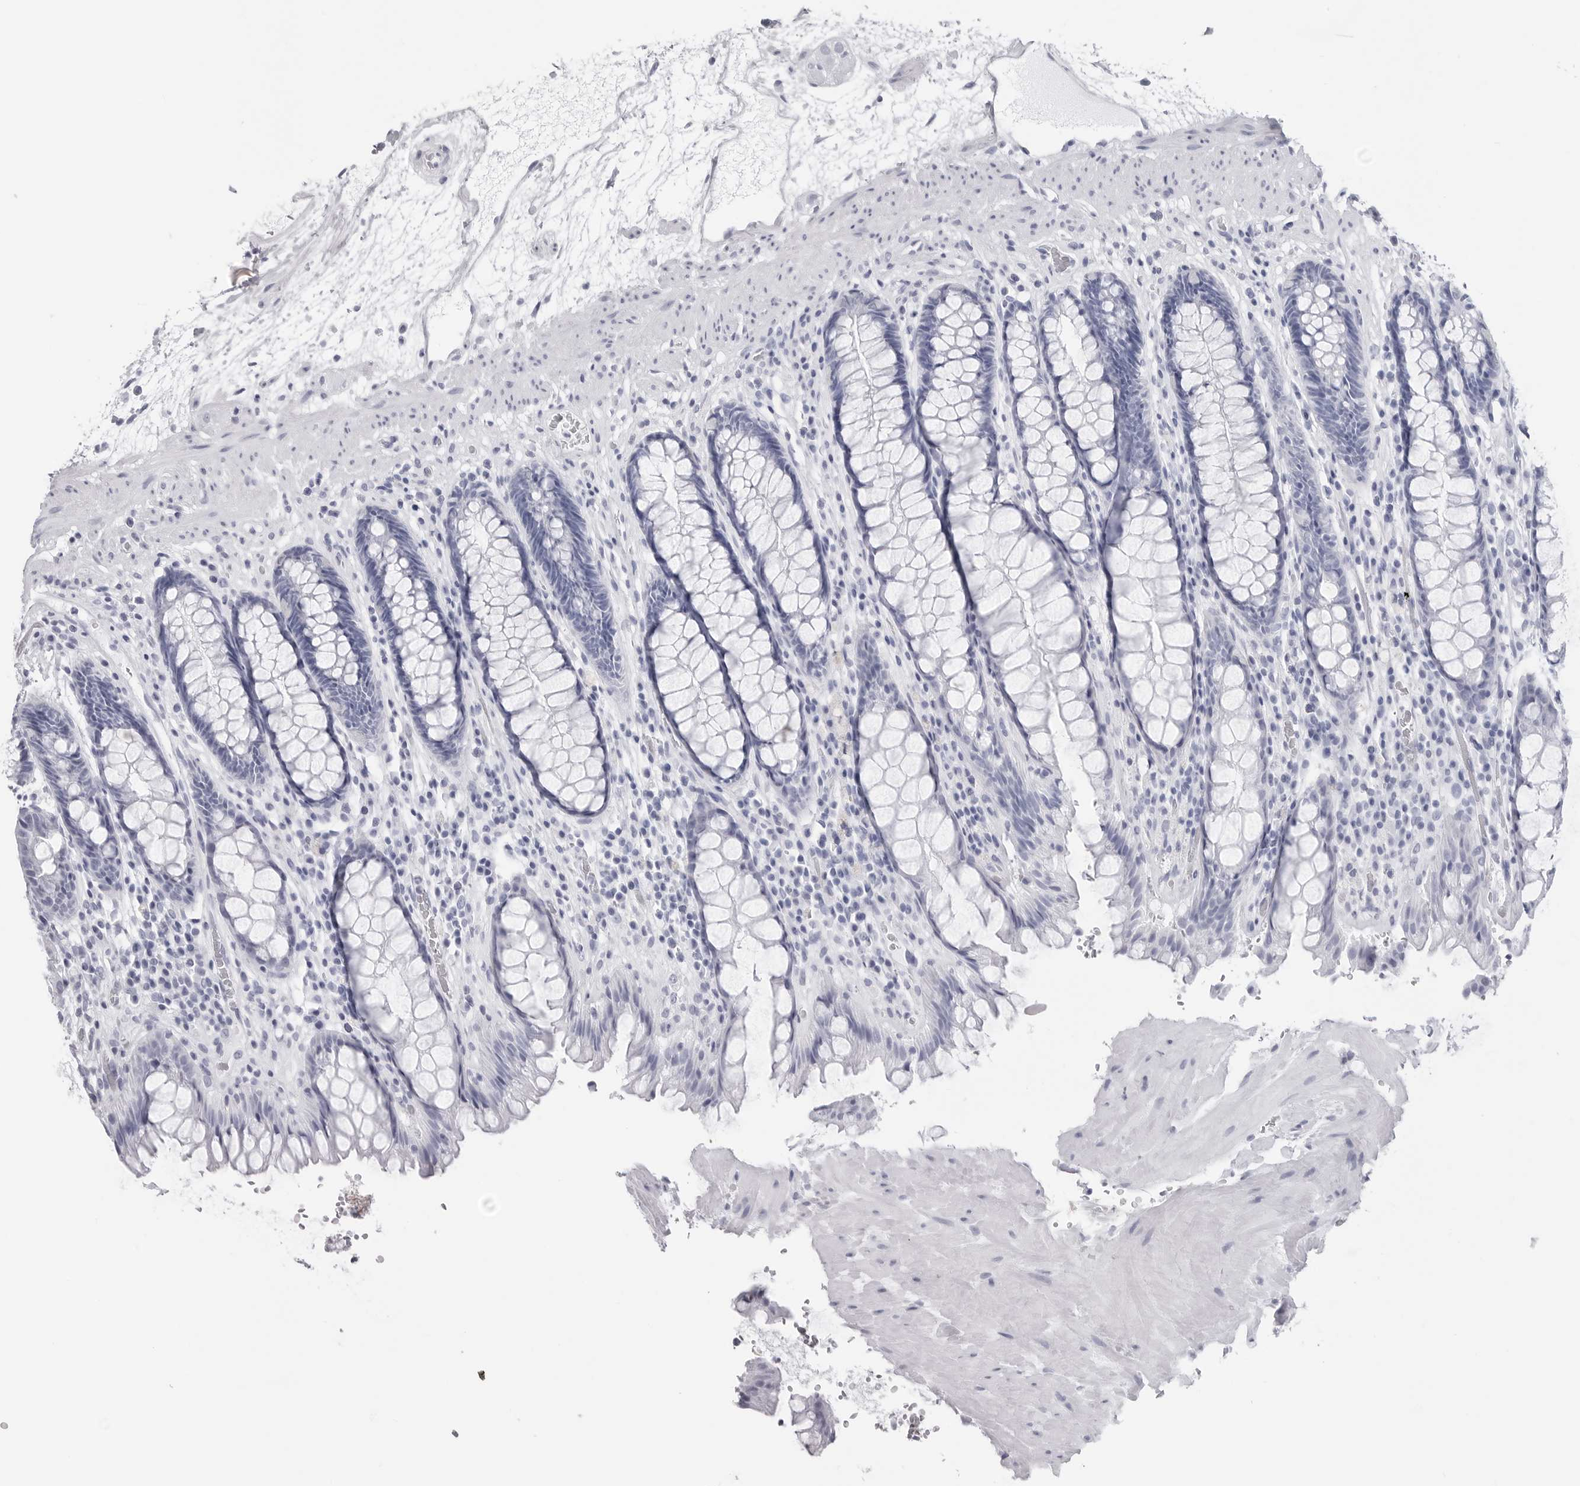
{"staining": {"intensity": "negative", "quantity": "none", "location": "none"}, "tissue": "rectum", "cell_type": "Glandular cells", "image_type": "normal", "snomed": [{"axis": "morphology", "description": "Normal tissue, NOS"}, {"axis": "topography", "description": "Rectum"}], "caption": "Rectum was stained to show a protein in brown. There is no significant staining in glandular cells. Nuclei are stained in blue.", "gene": "CST2", "patient": {"sex": "male", "age": 64}}